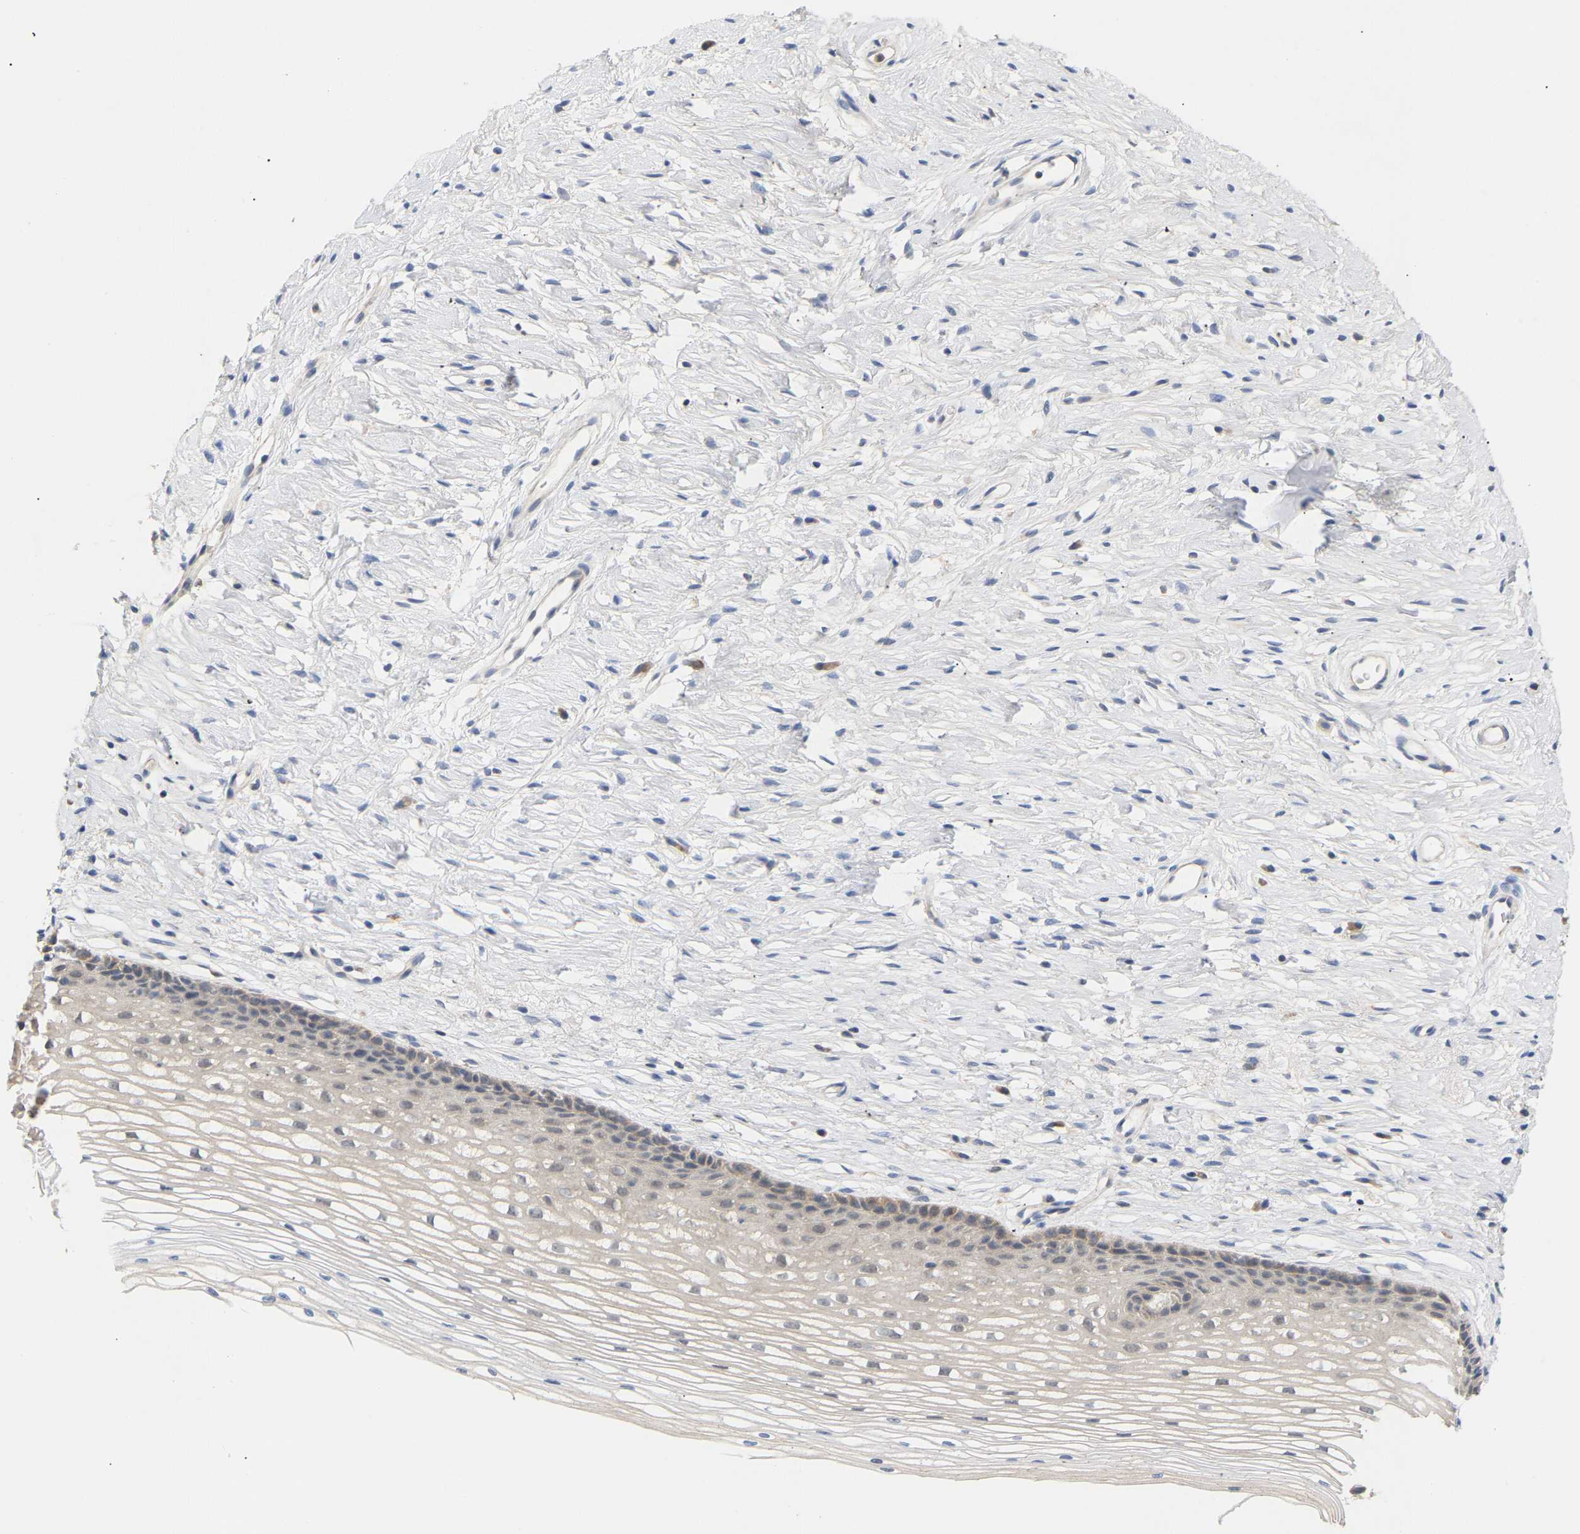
{"staining": {"intensity": "weak", "quantity": "<25%", "location": "cytoplasmic/membranous"}, "tissue": "cervix", "cell_type": "Squamous epithelial cells", "image_type": "normal", "snomed": [{"axis": "morphology", "description": "Normal tissue, NOS"}, {"axis": "topography", "description": "Cervix"}], "caption": "Protein analysis of normal cervix exhibits no significant positivity in squamous epithelial cells. (IHC, brightfield microscopy, high magnification).", "gene": "TPMT", "patient": {"sex": "female", "age": 77}}